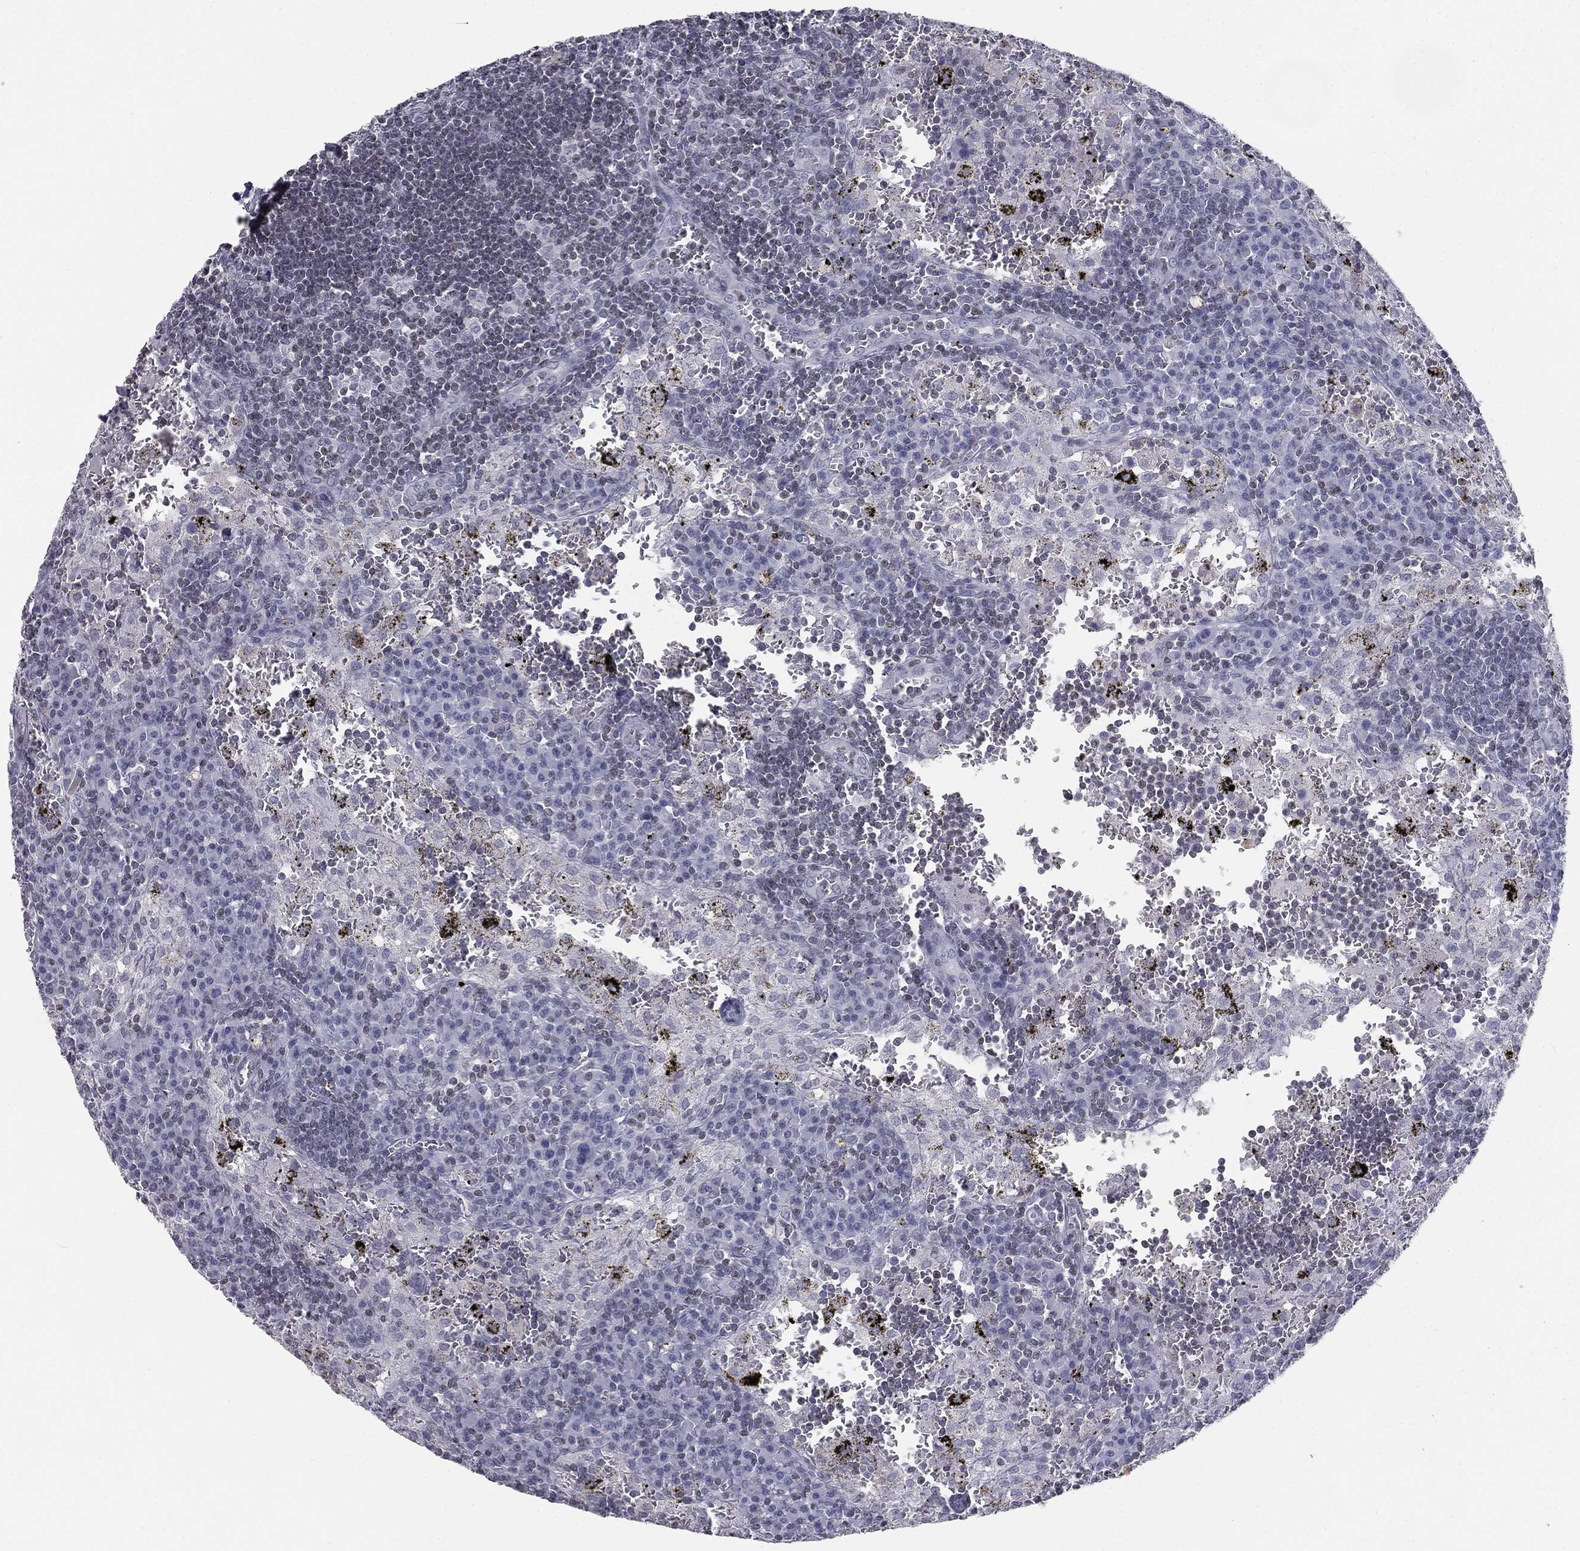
{"staining": {"intensity": "negative", "quantity": "none", "location": "none"}, "tissue": "lymph node", "cell_type": "Germinal center cells", "image_type": "normal", "snomed": [{"axis": "morphology", "description": "Normal tissue, NOS"}, {"axis": "topography", "description": "Lymph node"}], "caption": "The immunohistochemistry photomicrograph has no significant expression in germinal center cells of lymph node.", "gene": "ALDOB", "patient": {"sex": "male", "age": 62}}